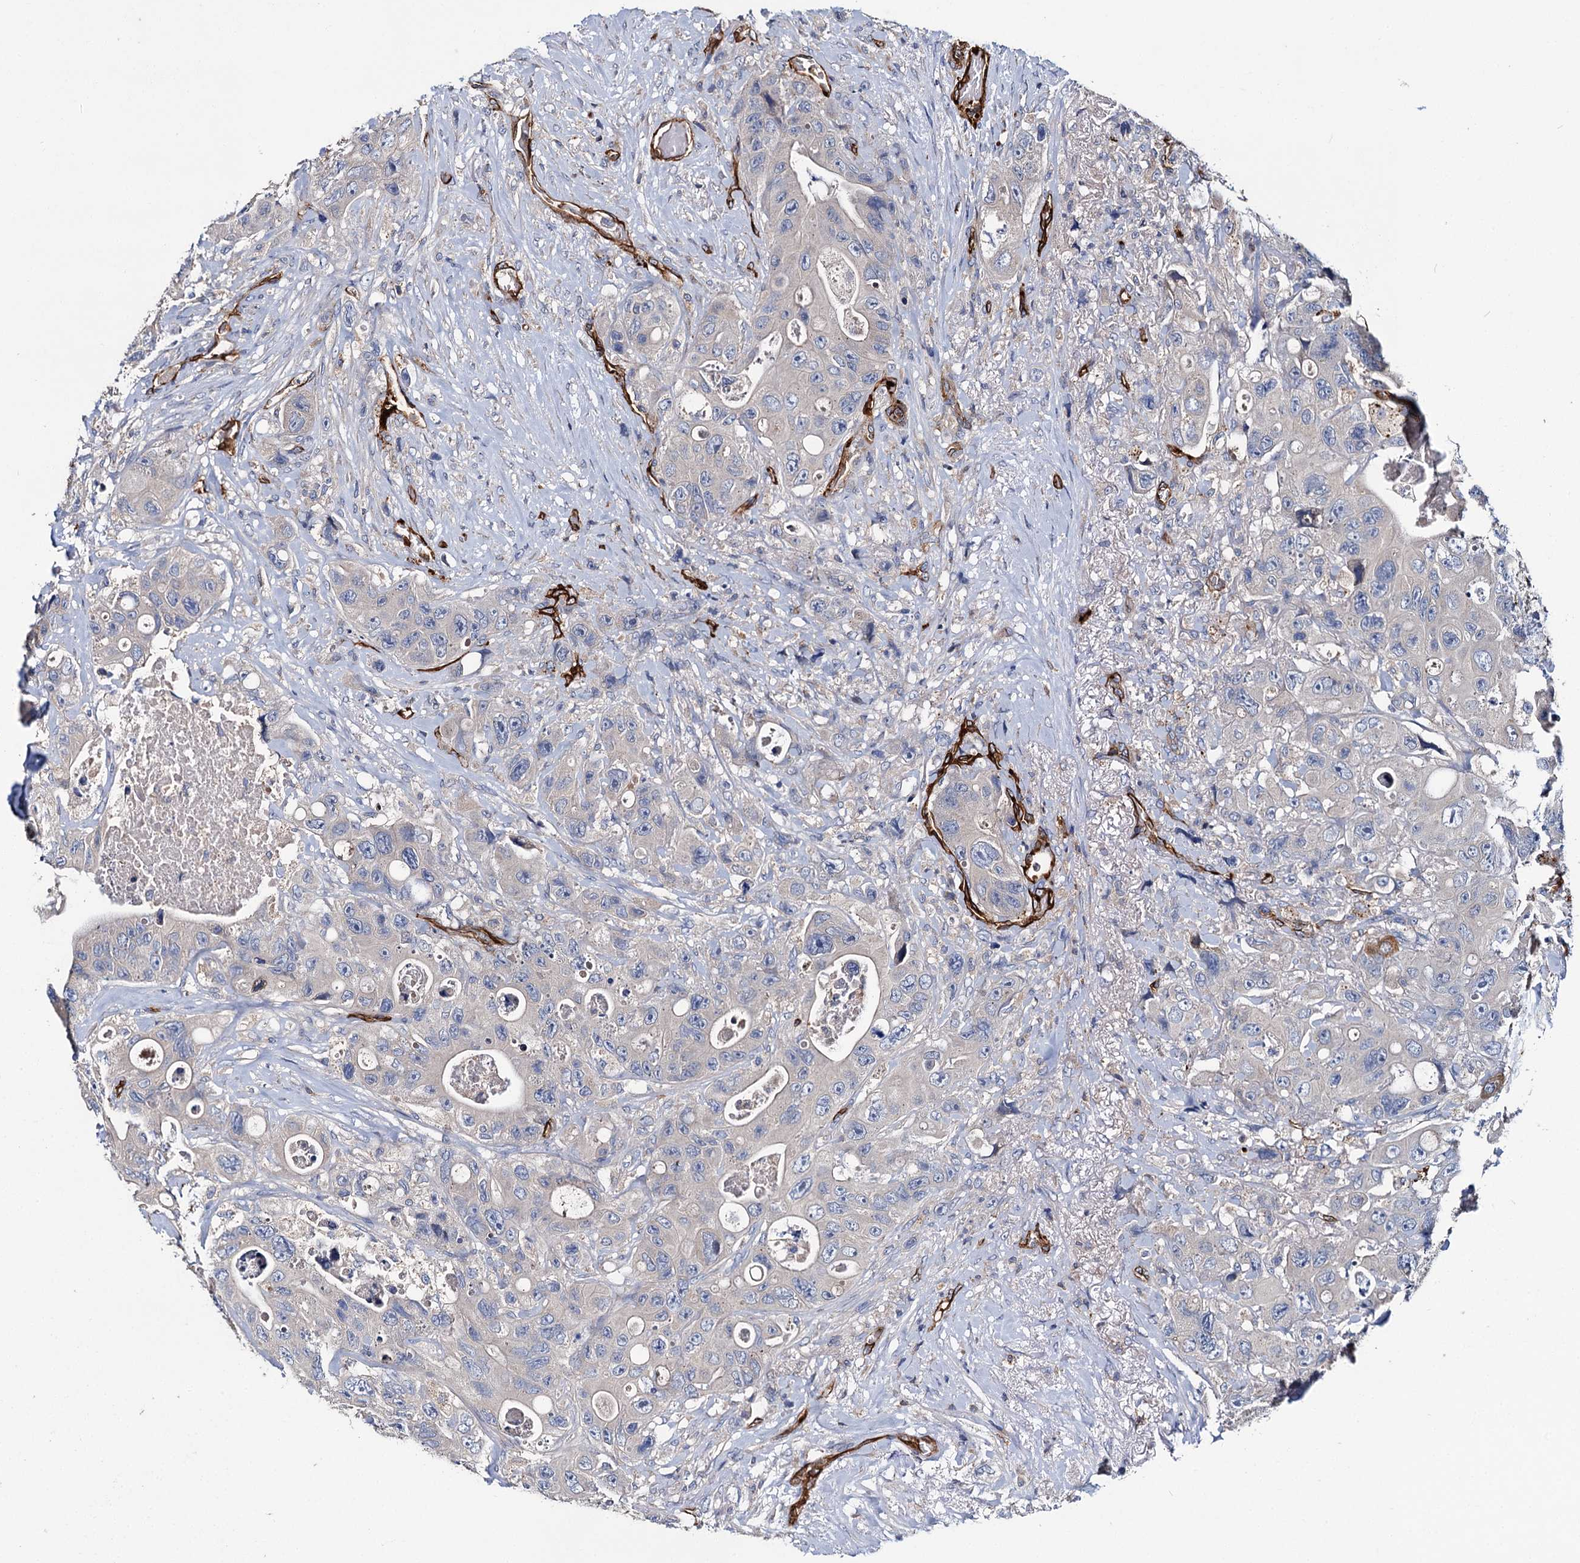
{"staining": {"intensity": "negative", "quantity": "none", "location": "none"}, "tissue": "colorectal cancer", "cell_type": "Tumor cells", "image_type": "cancer", "snomed": [{"axis": "morphology", "description": "Adenocarcinoma, NOS"}, {"axis": "topography", "description": "Colon"}], "caption": "Image shows no significant protein expression in tumor cells of colorectal cancer (adenocarcinoma).", "gene": "CACNA1C", "patient": {"sex": "female", "age": 46}}